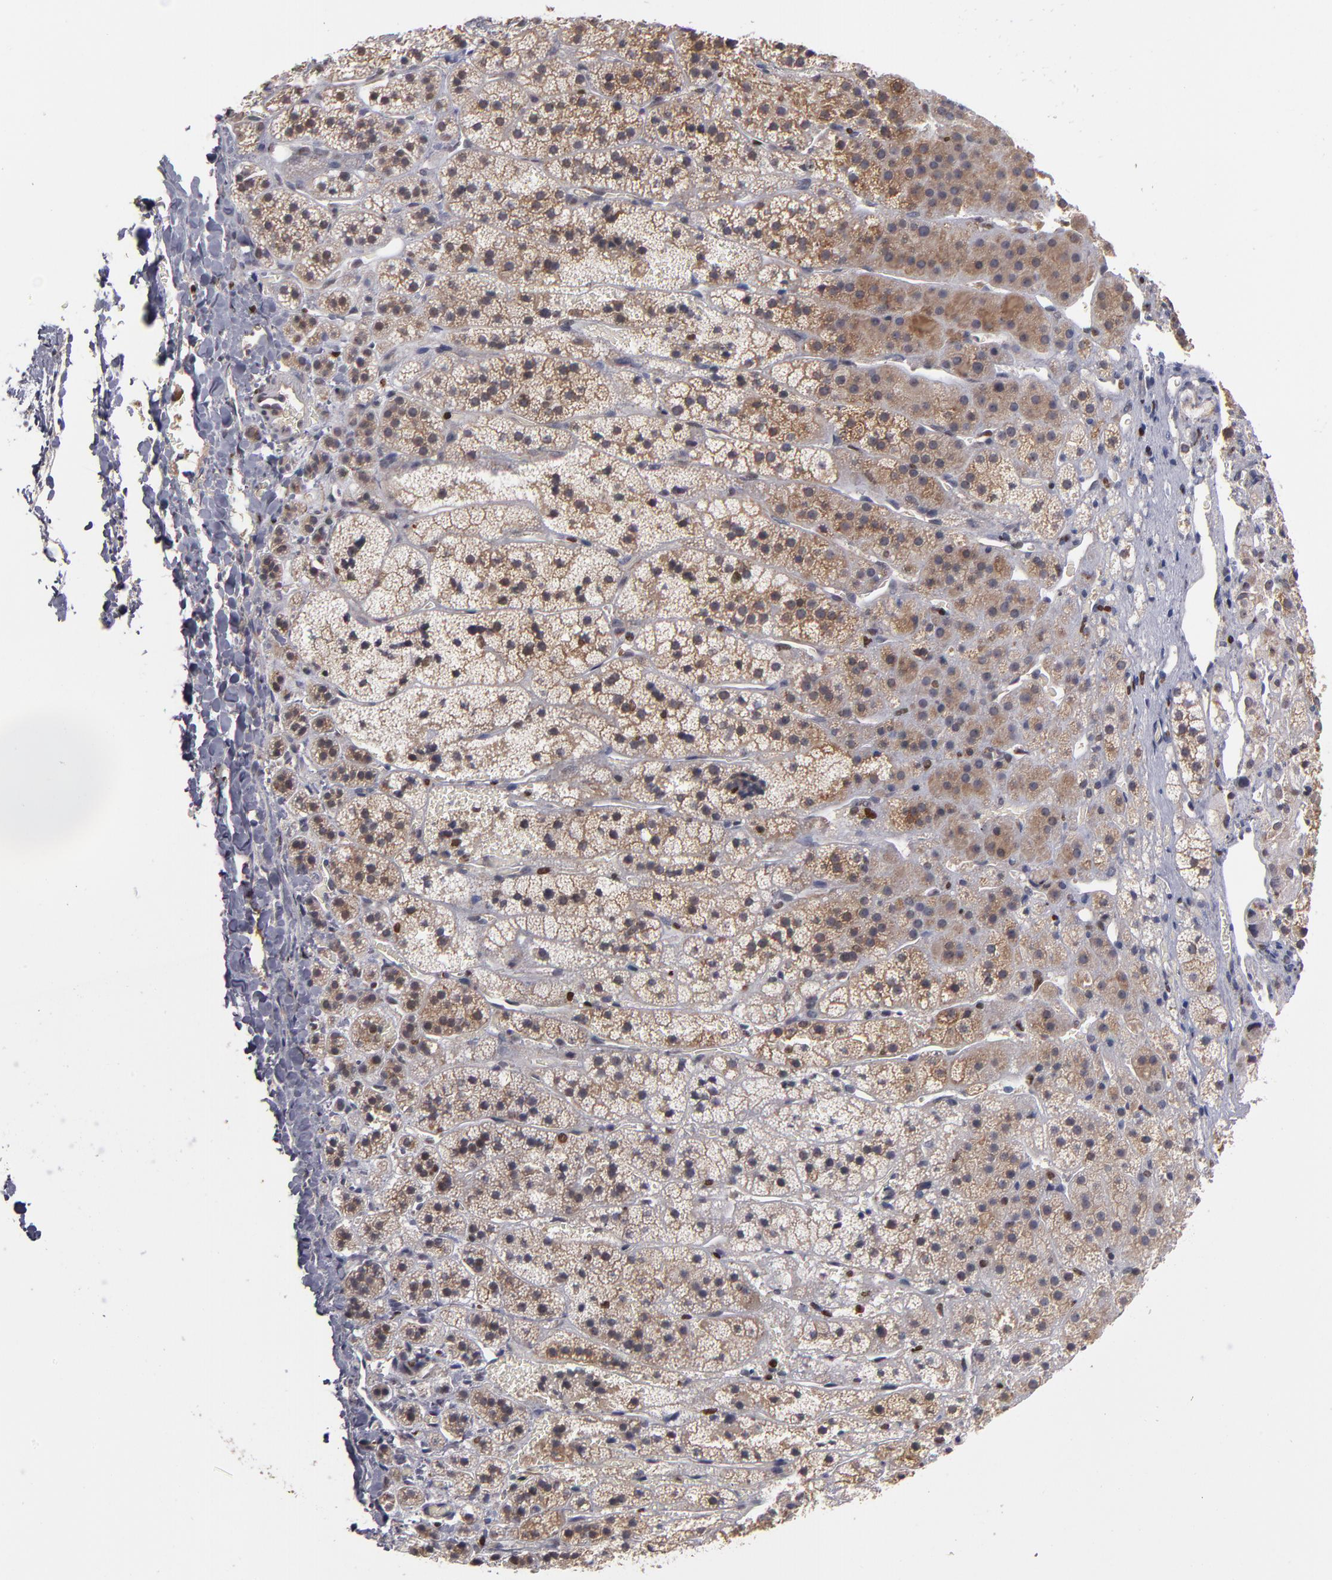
{"staining": {"intensity": "weak", "quantity": "<25%", "location": "cytoplasmic/membranous"}, "tissue": "adrenal gland", "cell_type": "Glandular cells", "image_type": "normal", "snomed": [{"axis": "morphology", "description": "Normal tissue, NOS"}, {"axis": "topography", "description": "Adrenal gland"}], "caption": "A high-resolution image shows immunohistochemistry staining of benign adrenal gland, which exhibits no significant expression in glandular cells.", "gene": "KDM6A", "patient": {"sex": "female", "age": 44}}